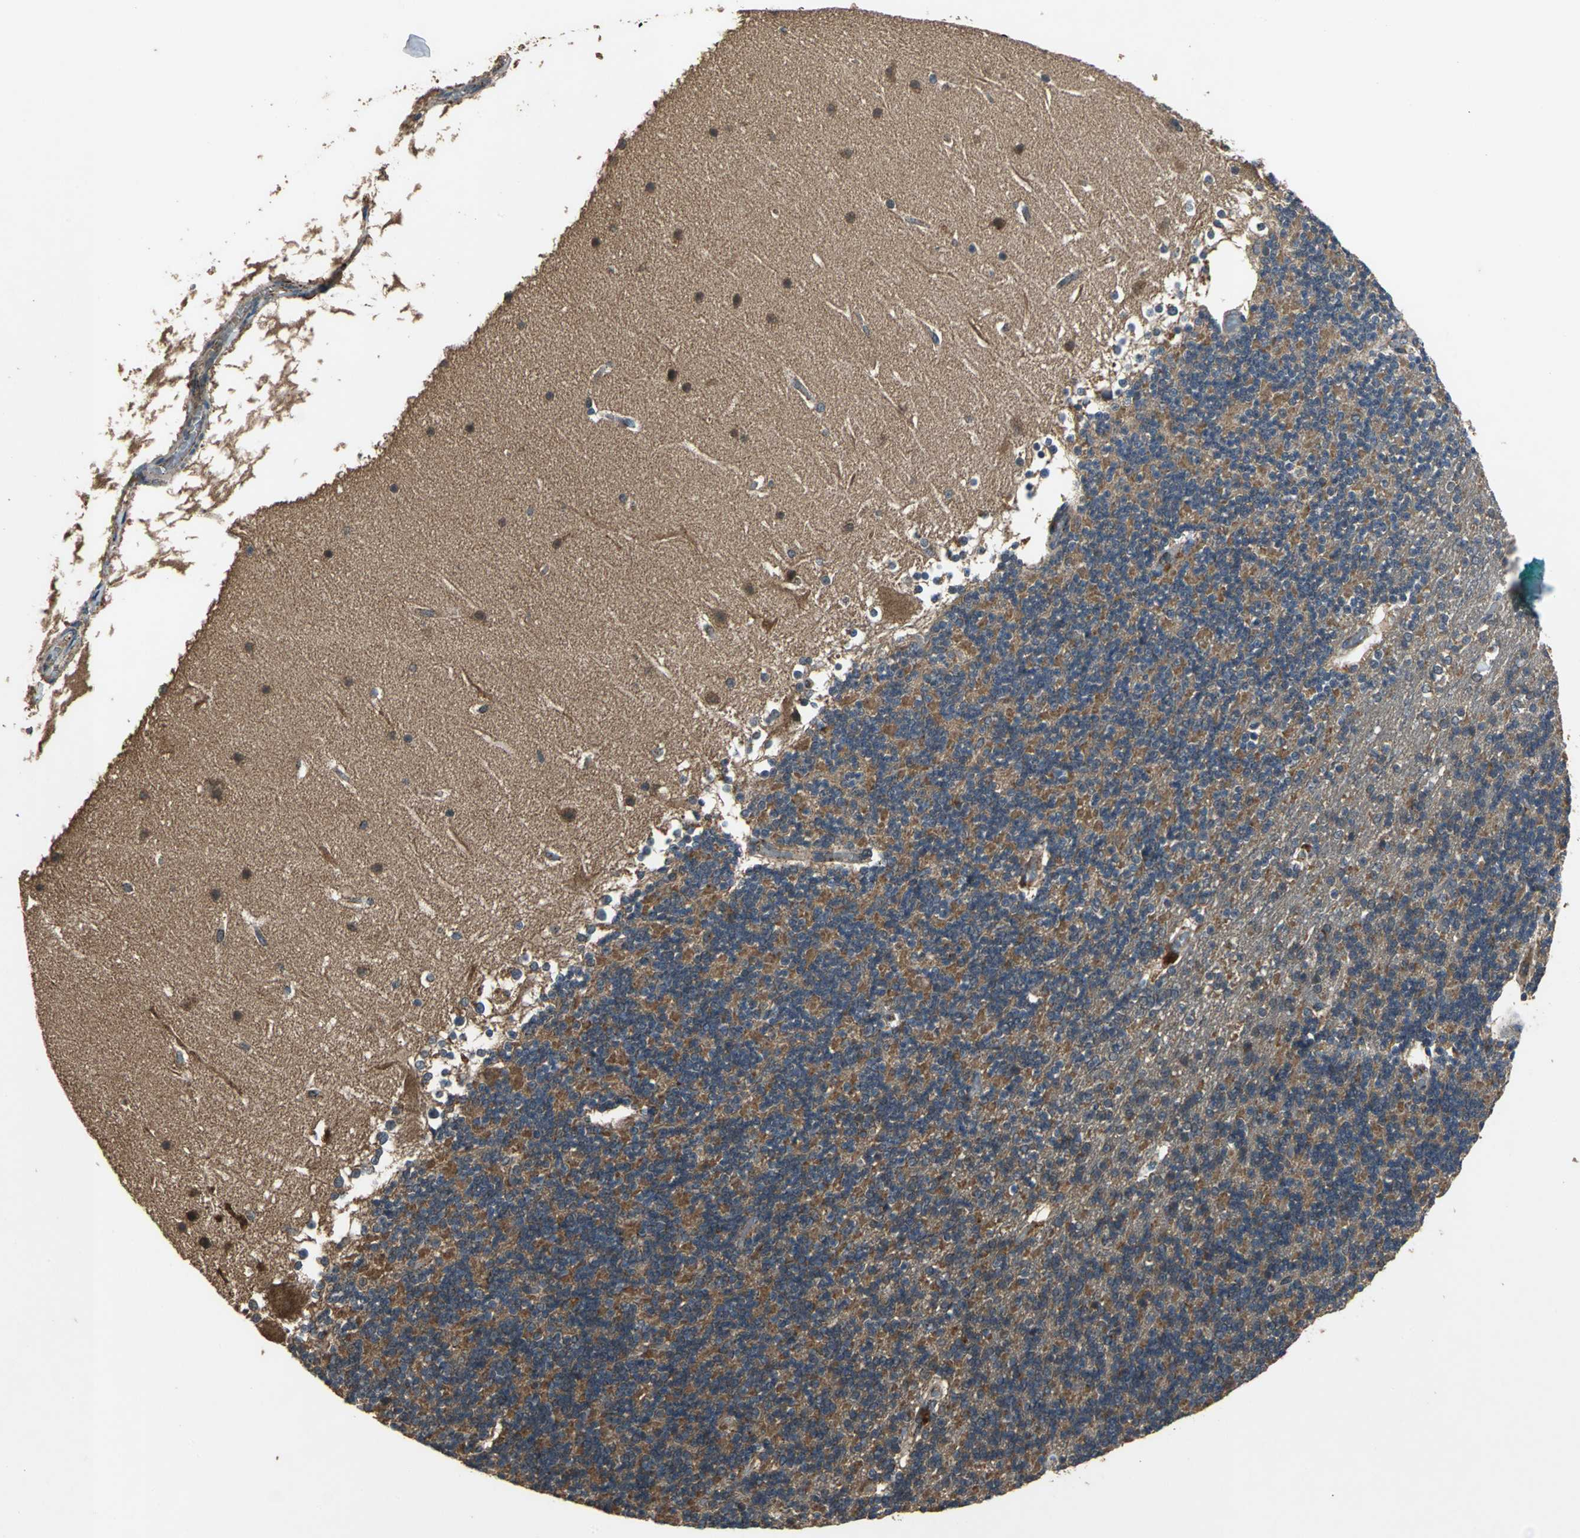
{"staining": {"intensity": "moderate", "quantity": "25%-75%", "location": "cytoplasmic/membranous"}, "tissue": "cerebellum", "cell_type": "Cells in granular layer", "image_type": "normal", "snomed": [{"axis": "morphology", "description": "Normal tissue, NOS"}, {"axis": "topography", "description": "Cerebellum"}], "caption": "Brown immunohistochemical staining in unremarkable cerebellum displays moderate cytoplasmic/membranous staining in about 25%-75% of cells in granular layer. (Brightfield microscopy of DAB IHC at high magnification).", "gene": "ZNF608", "patient": {"sex": "female", "age": 19}}